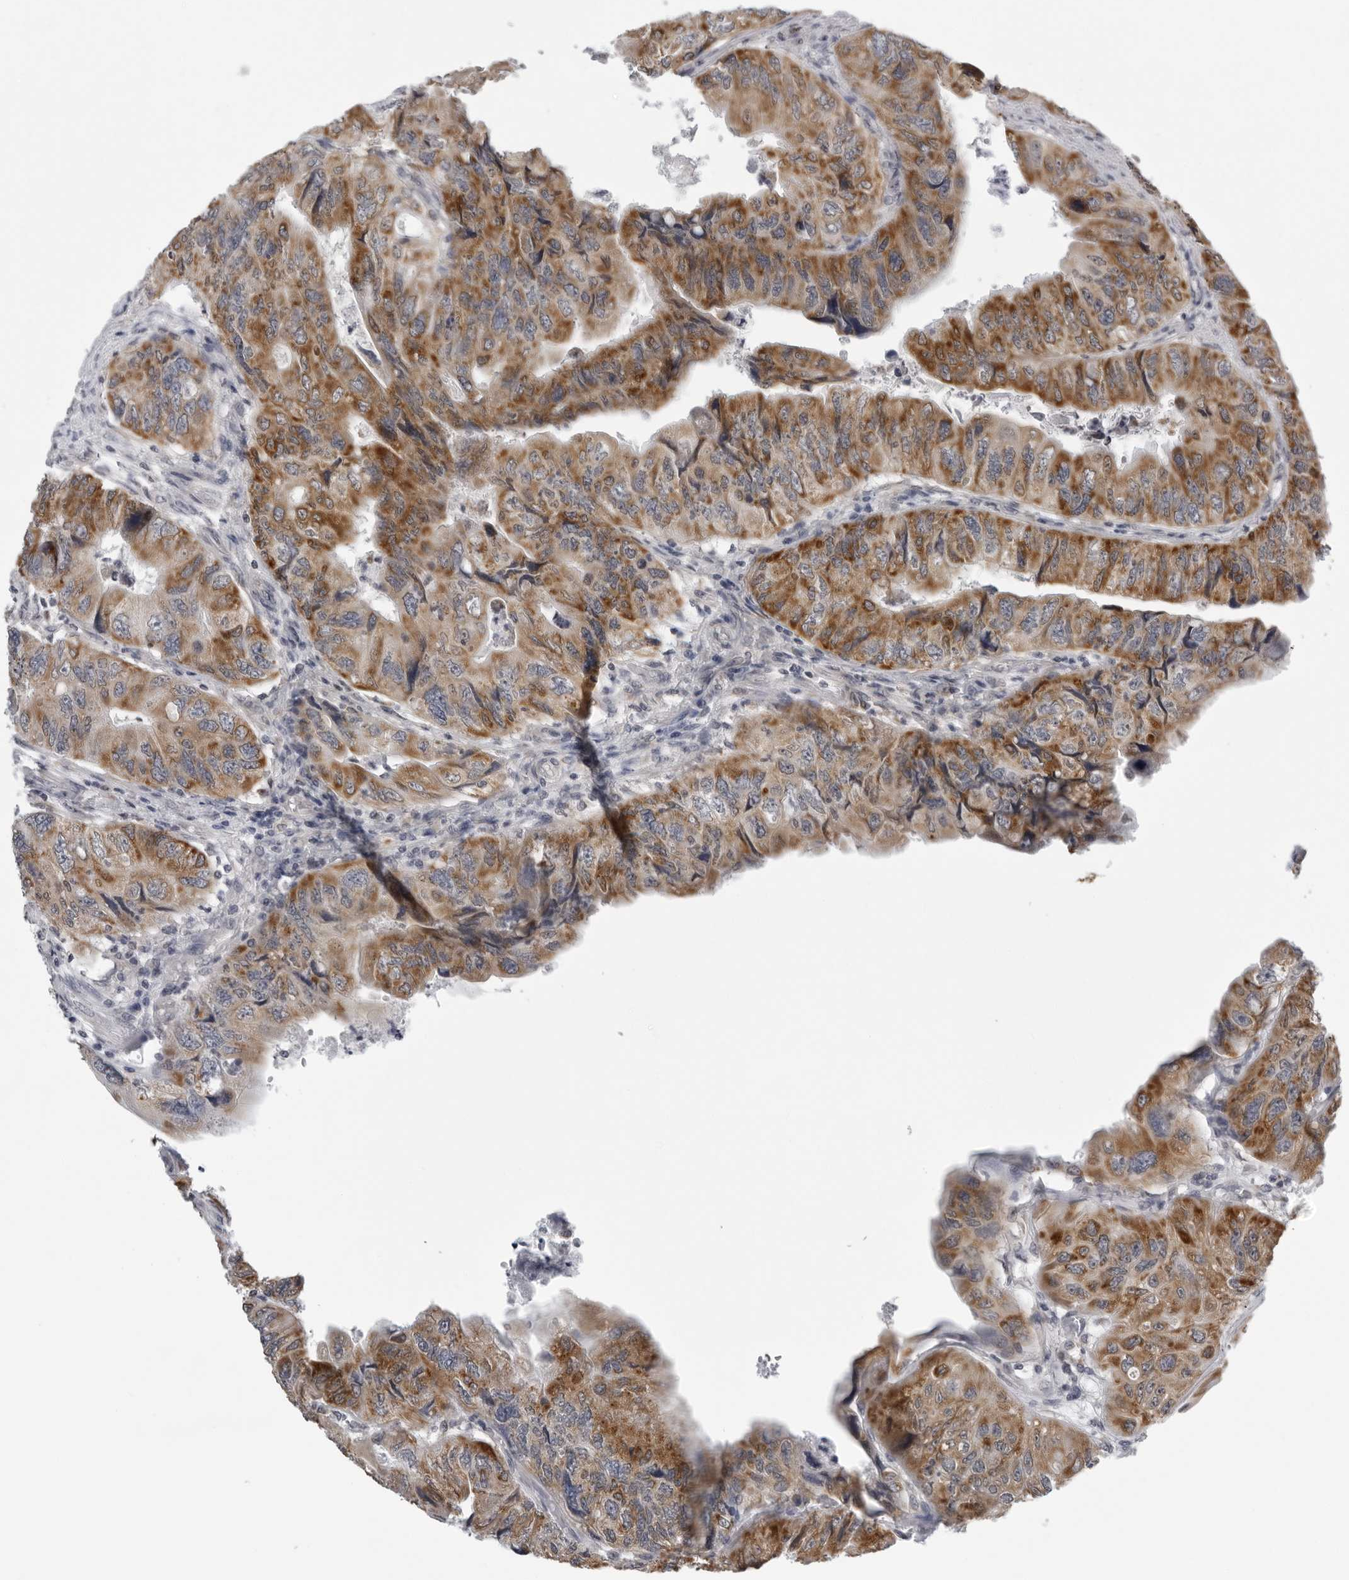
{"staining": {"intensity": "strong", "quantity": "25%-75%", "location": "cytoplasmic/membranous"}, "tissue": "colorectal cancer", "cell_type": "Tumor cells", "image_type": "cancer", "snomed": [{"axis": "morphology", "description": "Adenocarcinoma, NOS"}, {"axis": "topography", "description": "Rectum"}], "caption": "A brown stain highlights strong cytoplasmic/membranous positivity of a protein in human adenocarcinoma (colorectal) tumor cells.", "gene": "CPT2", "patient": {"sex": "male", "age": 63}}